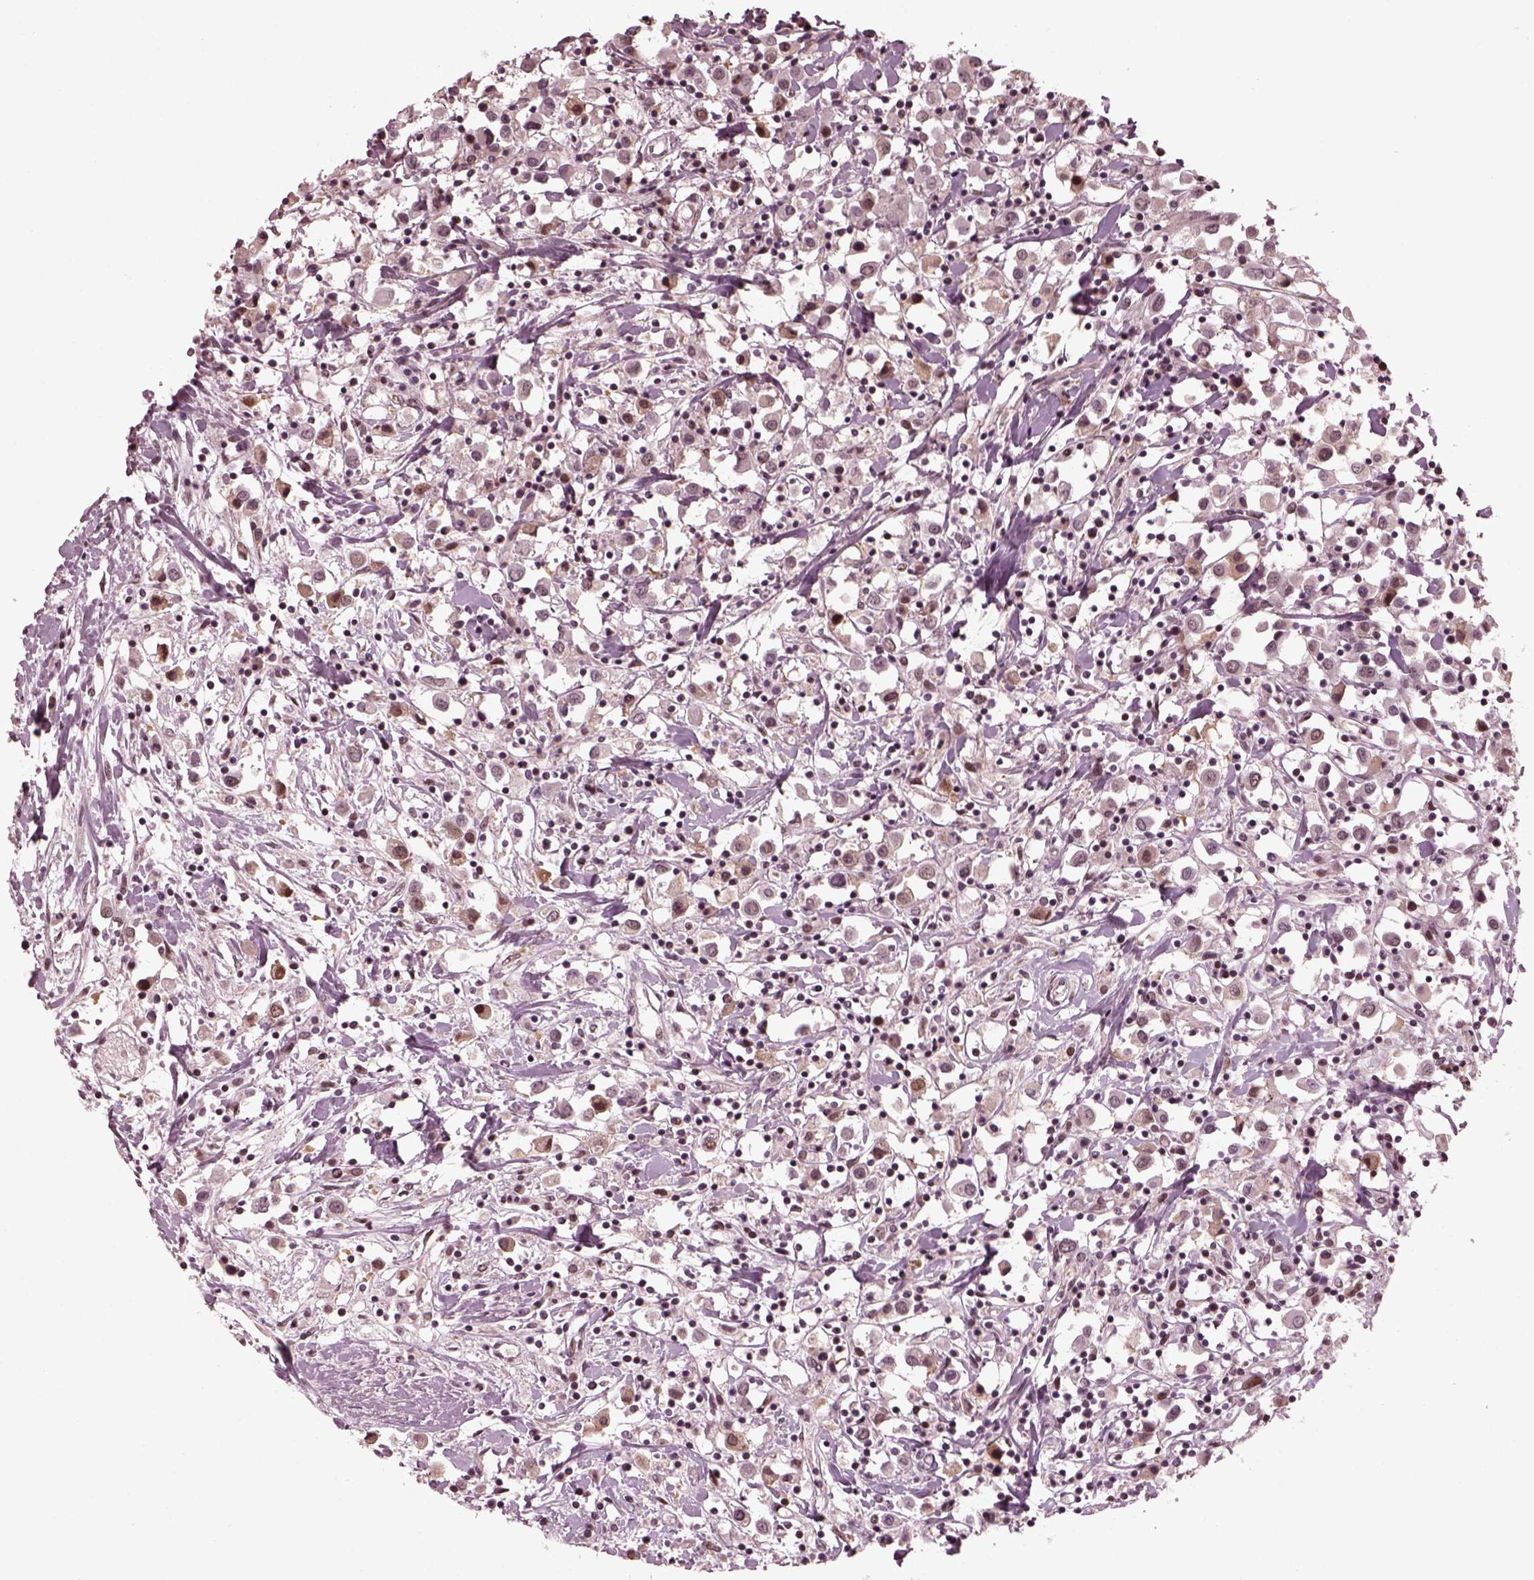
{"staining": {"intensity": "moderate", "quantity": "25%-75%", "location": "cytoplasmic/membranous,nuclear"}, "tissue": "breast cancer", "cell_type": "Tumor cells", "image_type": "cancer", "snomed": [{"axis": "morphology", "description": "Duct carcinoma"}, {"axis": "topography", "description": "Breast"}], "caption": "Immunohistochemical staining of breast cancer (invasive ductal carcinoma) demonstrates moderate cytoplasmic/membranous and nuclear protein expression in about 25%-75% of tumor cells.", "gene": "TRIB3", "patient": {"sex": "female", "age": 61}}